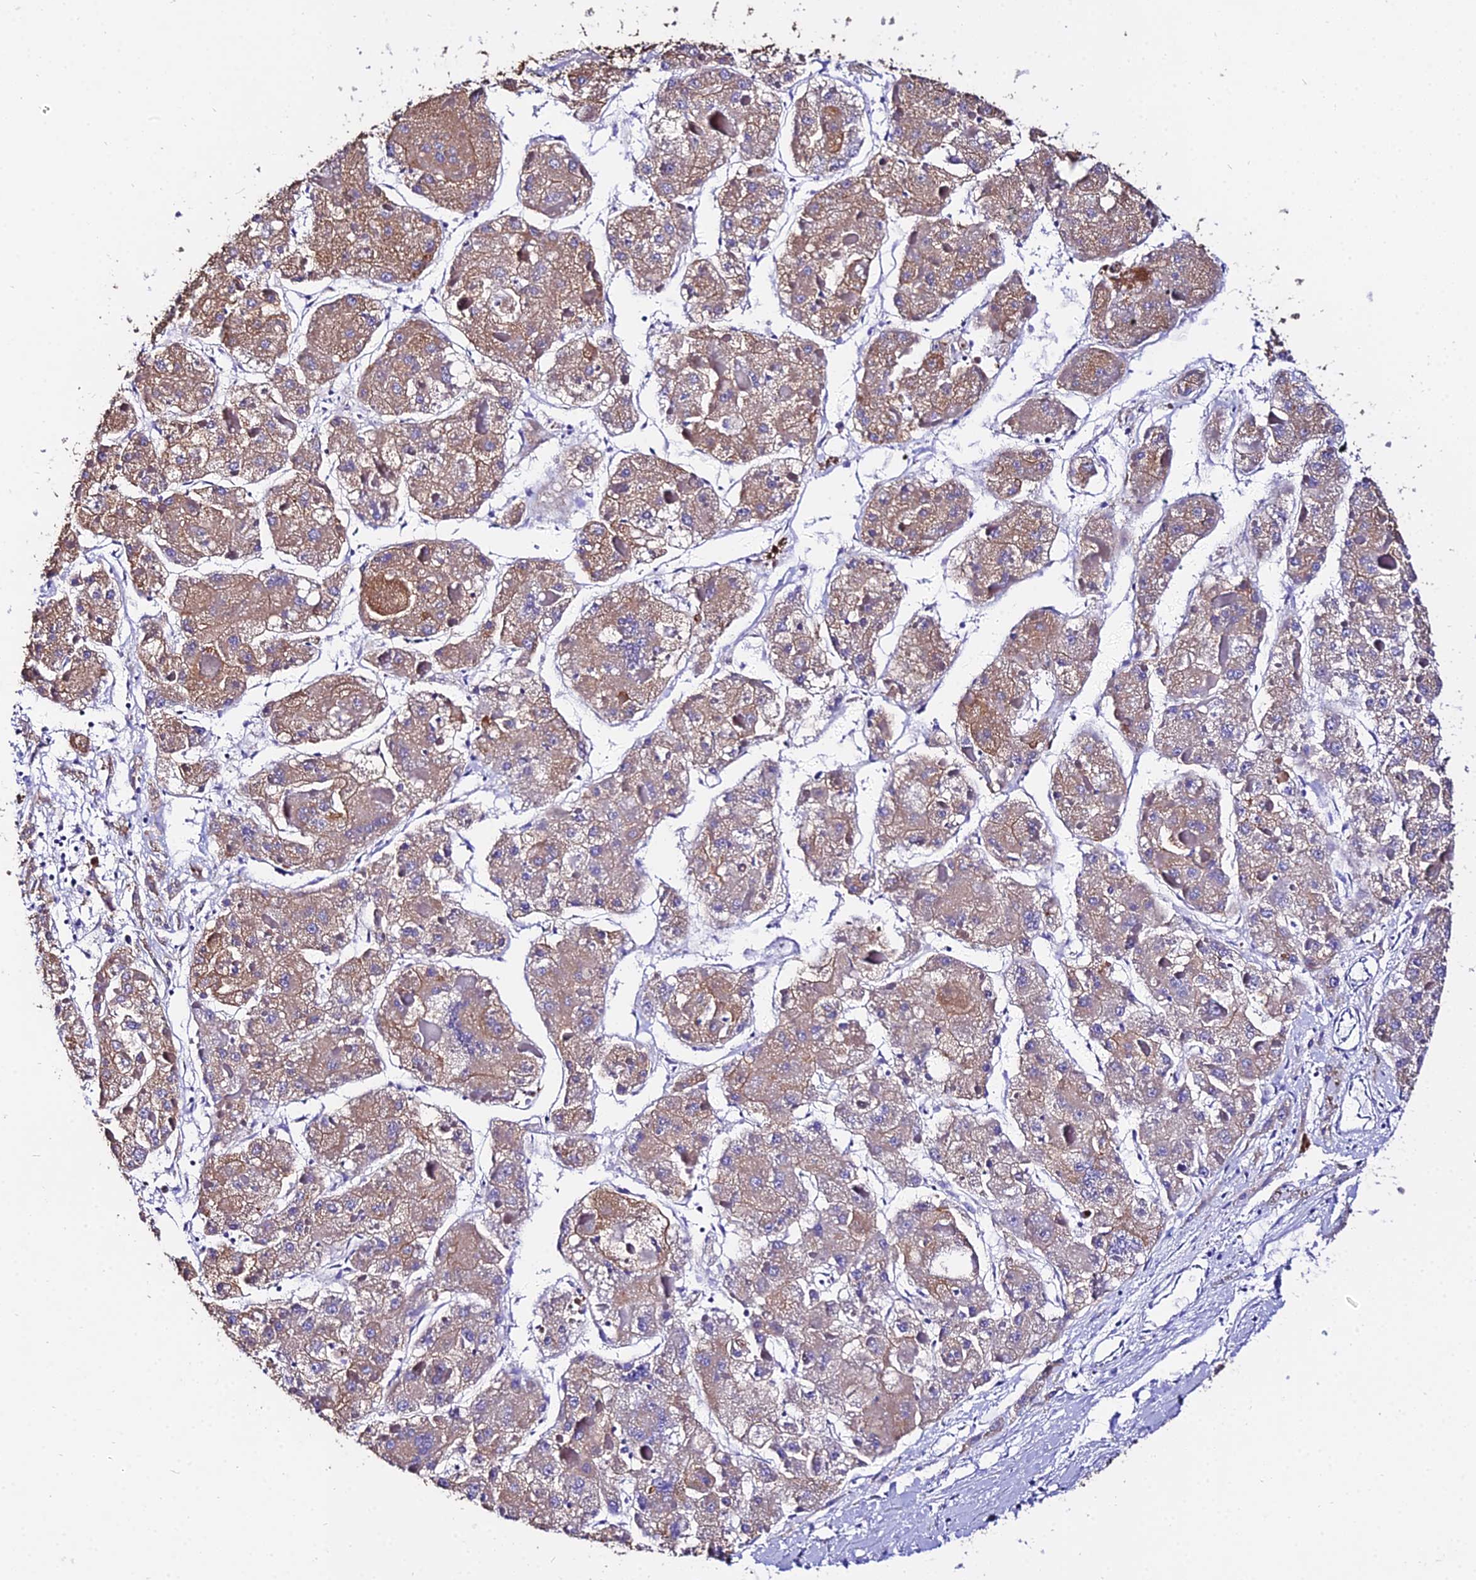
{"staining": {"intensity": "moderate", "quantity": ">75%", "location": "cytoplasmic/membranous"}, "tissue": "liver cancer", "cell_type": "Tumor cells", "image_type": "cancer", "snomed": [{"axis": "morphology", "description": "Carcinoma, Hepatocellular, NOS"}, {"axis": "topography", "description": "Liver"}], "caption": "A micrograph showing moderate cytoplasmic/membranous positivity in about >75% of tumor cells in liver cancer (hepatocellular carcinoma), as visualized by brown immunohistochemical staining.", "gene": "DAW1", "patient": {"sex": "female", "age": 73}}